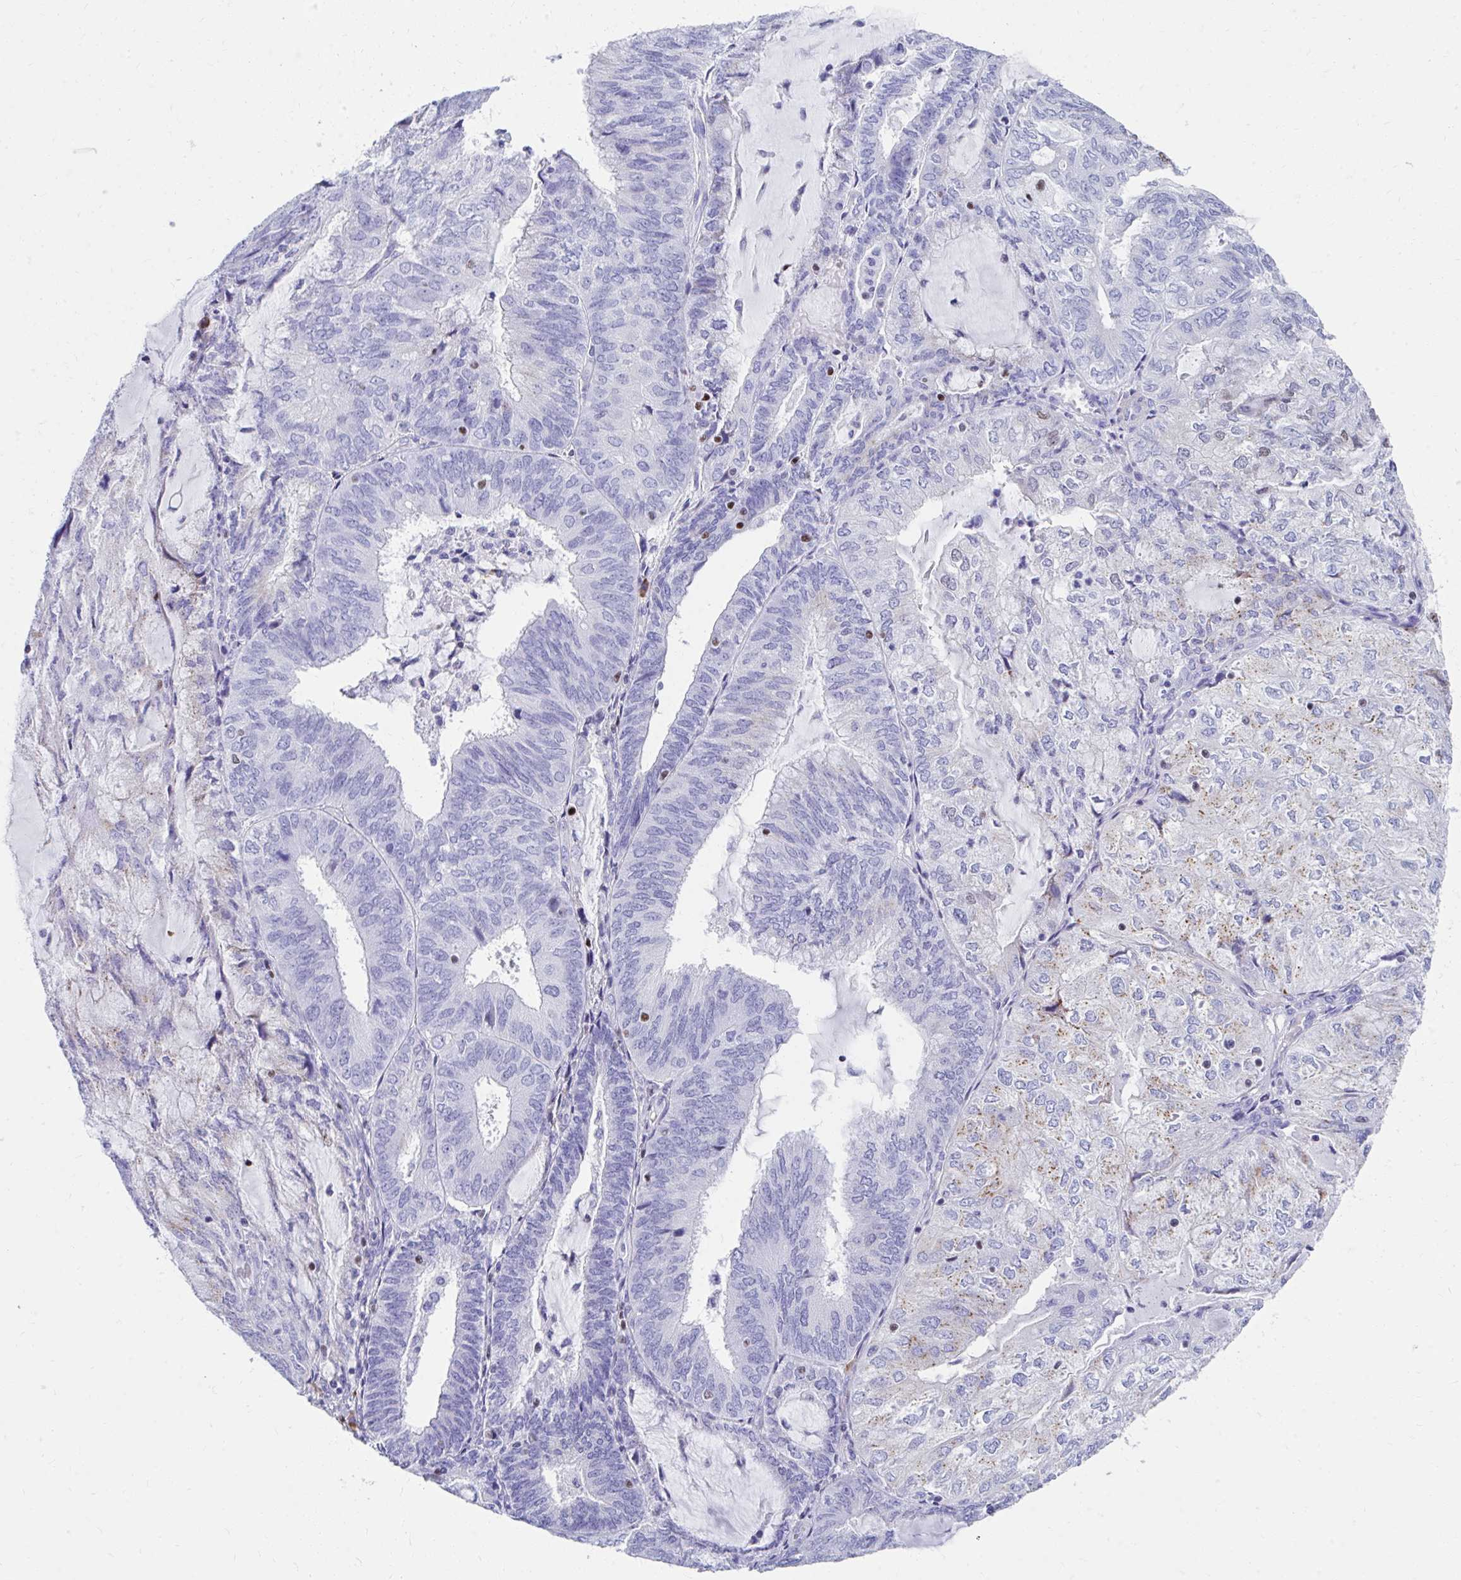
{"staining": {"intensity": "negative", "quantity": "none", "location": "none"}, "tissue": "endometrial cancer", "cell_type": "Tumor cells", "image_type": "cancer", "snomed": [{"axis": "morphology", "description": "Adenocarcinoma, NOS"}, {"axis": "topography", "description": "Endometrium"}], "caption": "Micrograph shows no significant protein positivity in tumor cells of endometrial cancer.", "gene": "RUNX3", "patient": {"sex": "female", "age": 81}}